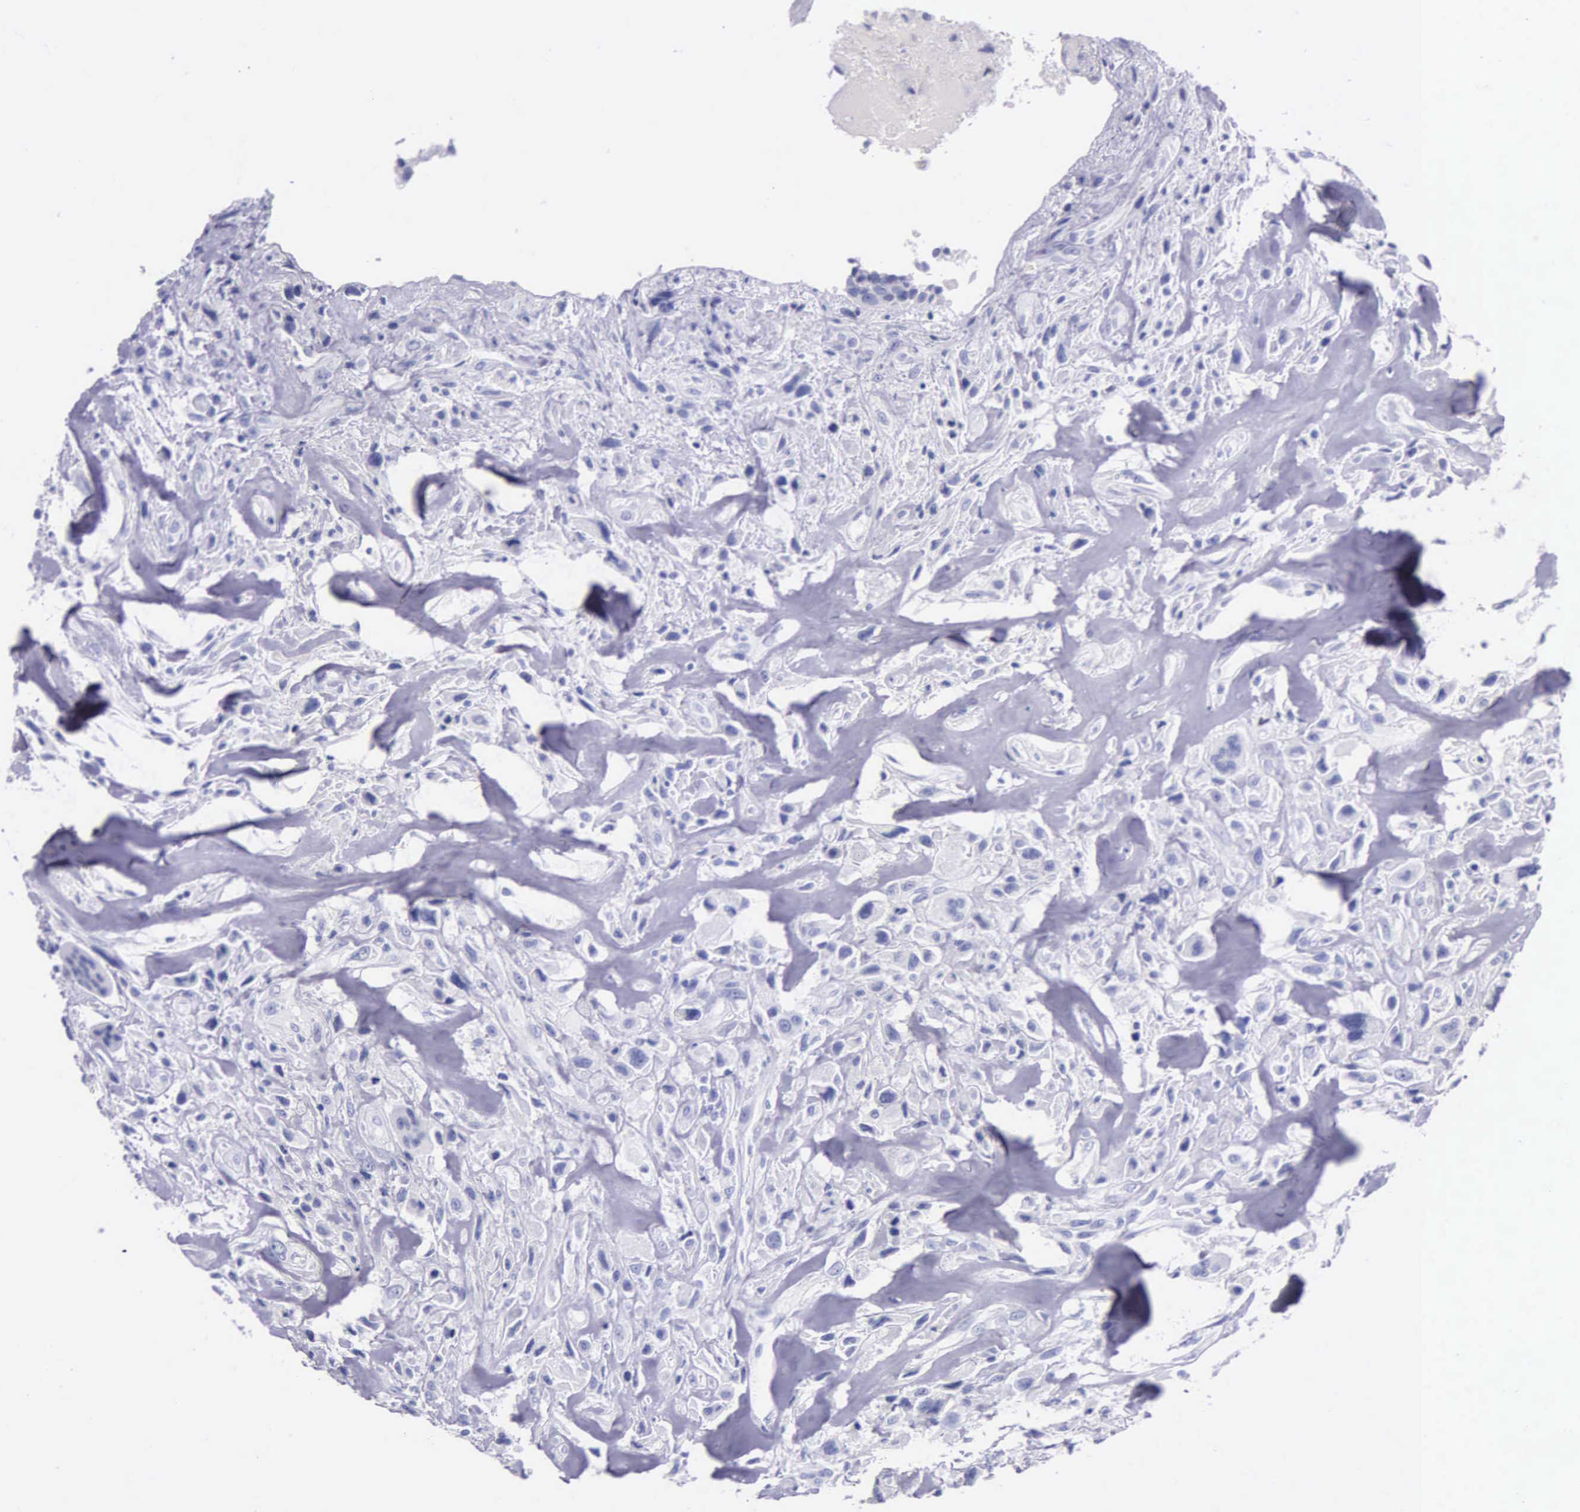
{"staining": {"intensity": "negative", "quantity": "none", "location": "none"}, "tissue": "breast cancer", "cell_type": "Tumor cells", "image_type": "cancer", "snomed": [{"axis": "morphology", "description": "Neoplasm, malignant, NOS"}, {"axis": "topography", "description": "Breast"}], "caption": "Breast cancer (neoplasm (malignant)) was stained to show a protein in brown. There is no significant positivity in tumor cells.", "gene": "KLK3", "patient": {"sex": "female", "age": 50}}